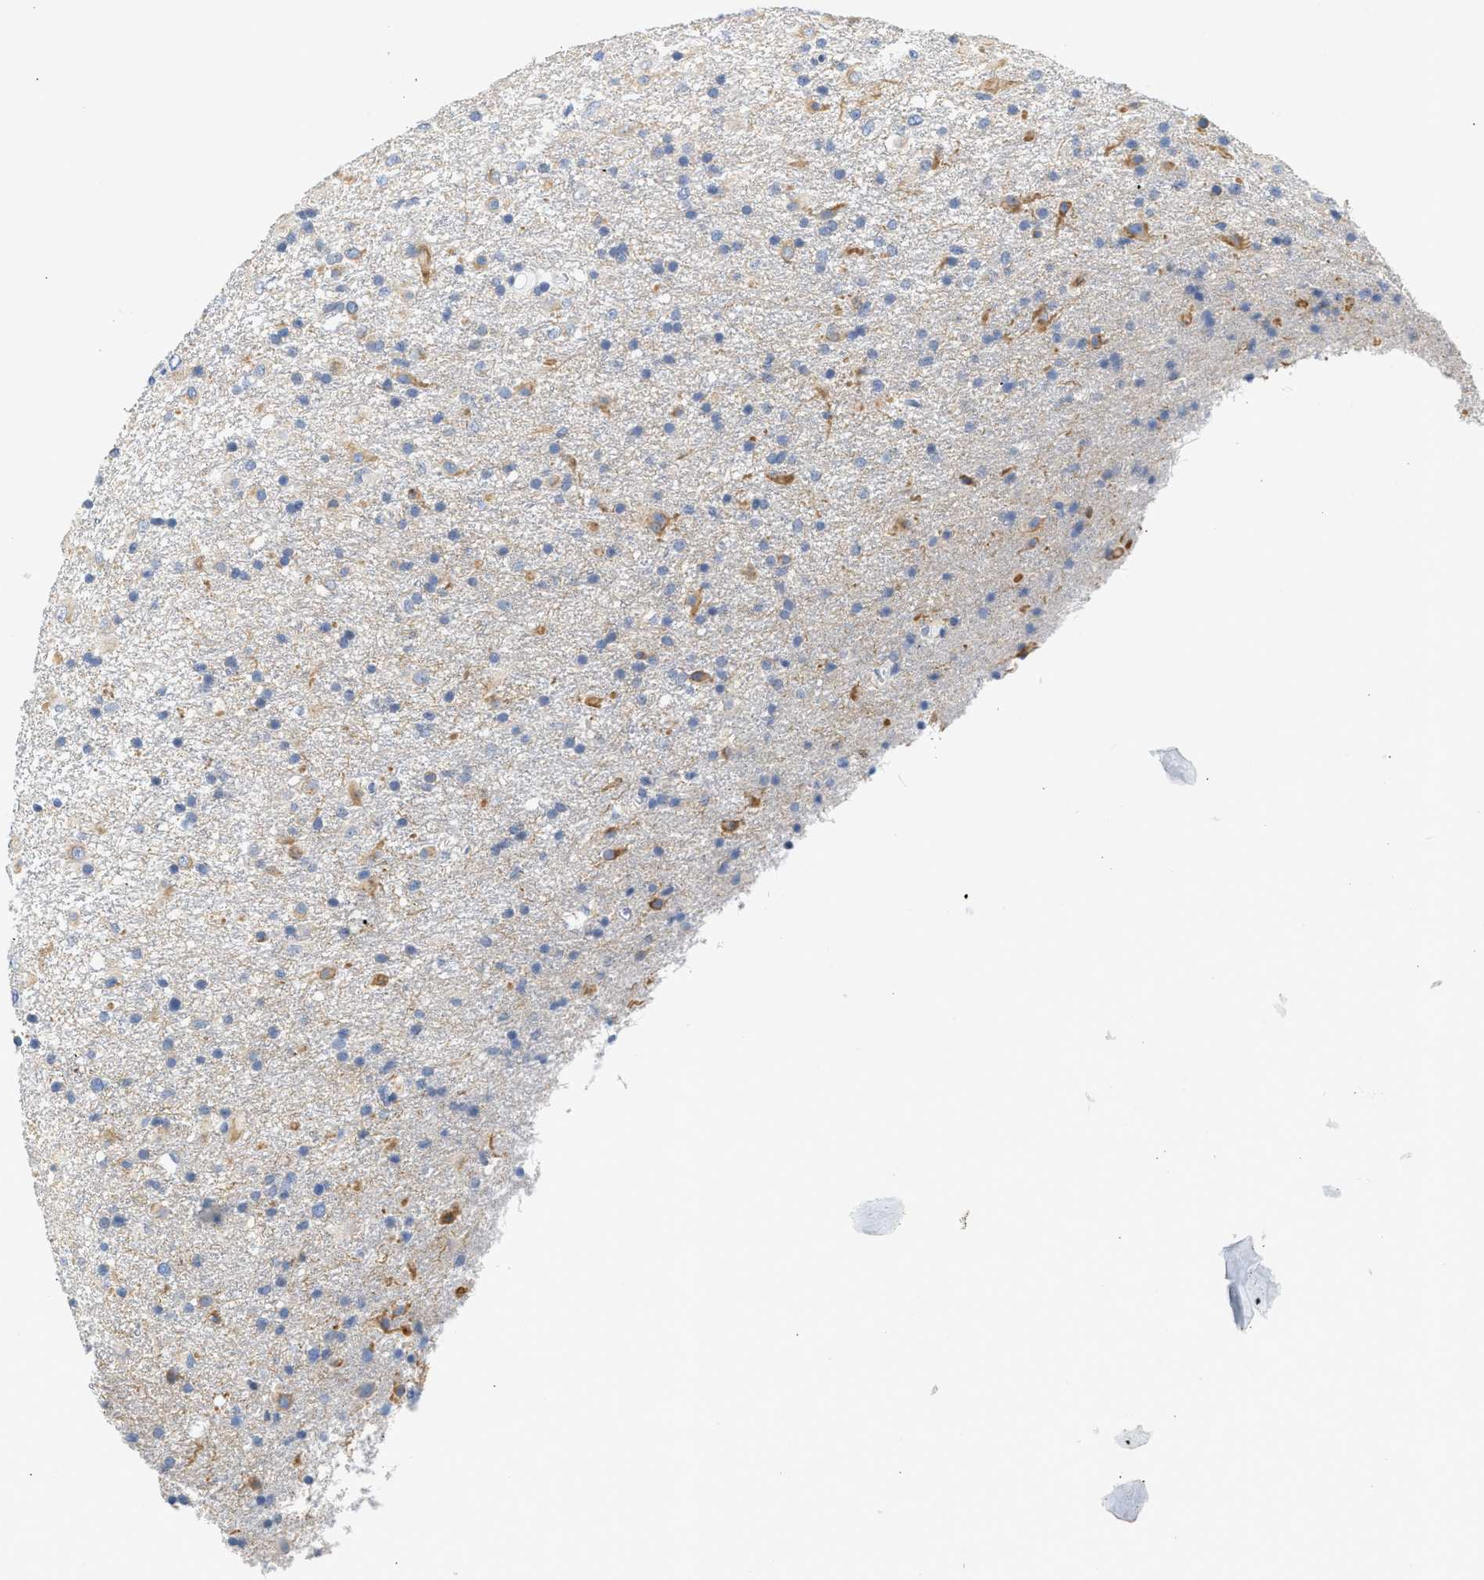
{"staining": {"intensity": "moderate", "quantity": "<25%", "location": "cytoplasmic/membranous"}, "tissue": "glioma", "cell_type": "Tumor cells", "image_type": "cancer", "snomed": [{"axis": "morphology", "description": "Glioma, malignant, Low grade"}, {"axis": "topography", "description": "Brain"}], "caption": "The immunohistochemical stain shows moderate cytoplasmic/membranous expression in tumor cells of low-grade glioma (malignant) tissue.", "gene": "SLIT2", "patient": {"sex": "male", "age": 65}}